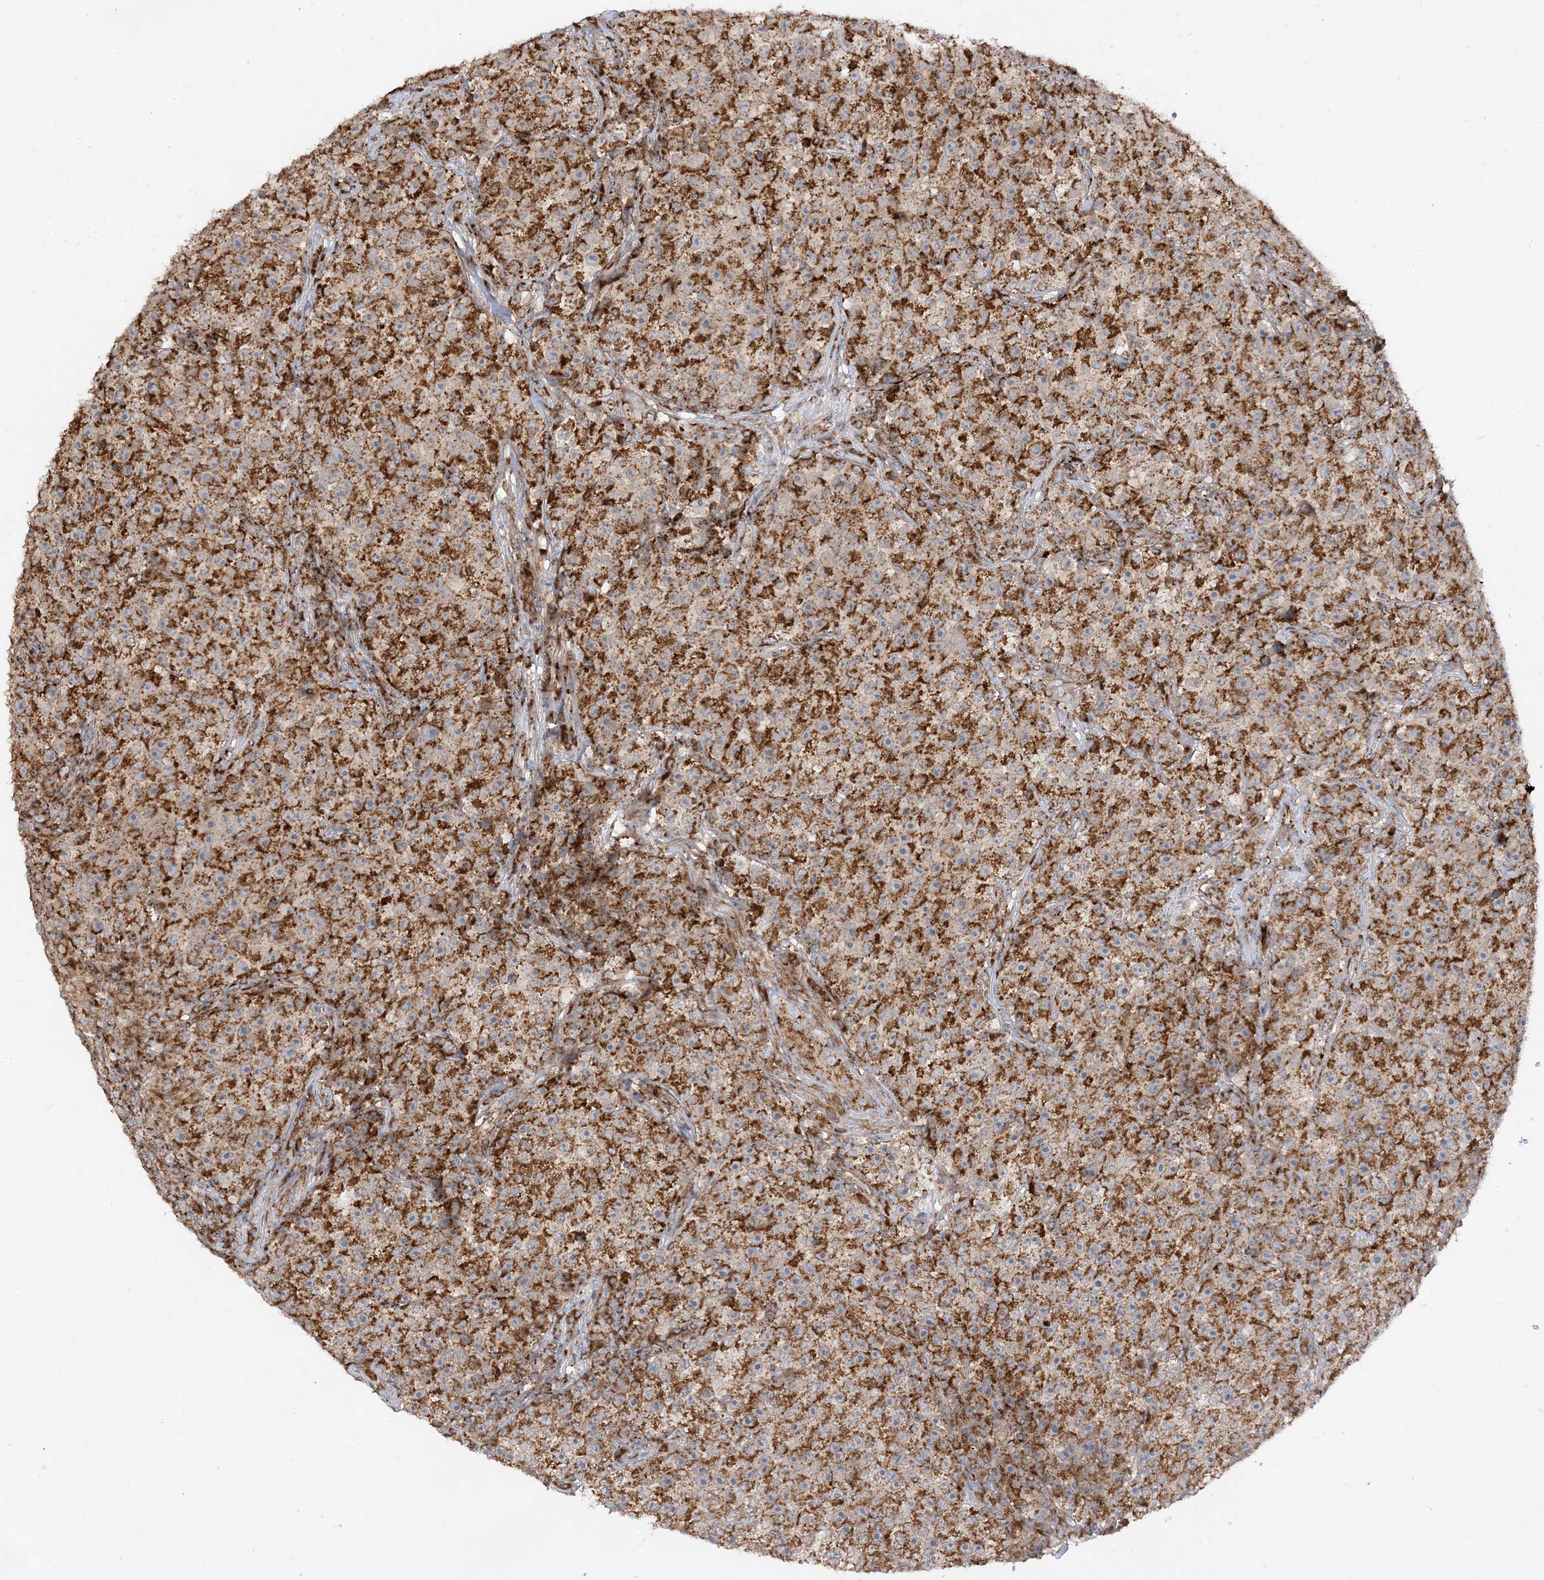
{"staining": {"intensity": "strong", "quantity": ">75%", "location": "cytoplasmic/membranous"}, "tissue": "testis cancer", "cell_type": "Tumor cells", "image_type": "cancer", "snomed": [{"axis": "morphology", "description": "Seminoma, NOS"}, {"axis": "topography", "description": "Testis"}], "caption": "Immunohistochemical staining of testis cancer (seminoma) reveals strong cytoplasmic/membranous protein expression in approximately >75% of tumor cells.", "gene": "AARS2", "patient": {"sex": "male", "age": 22}}